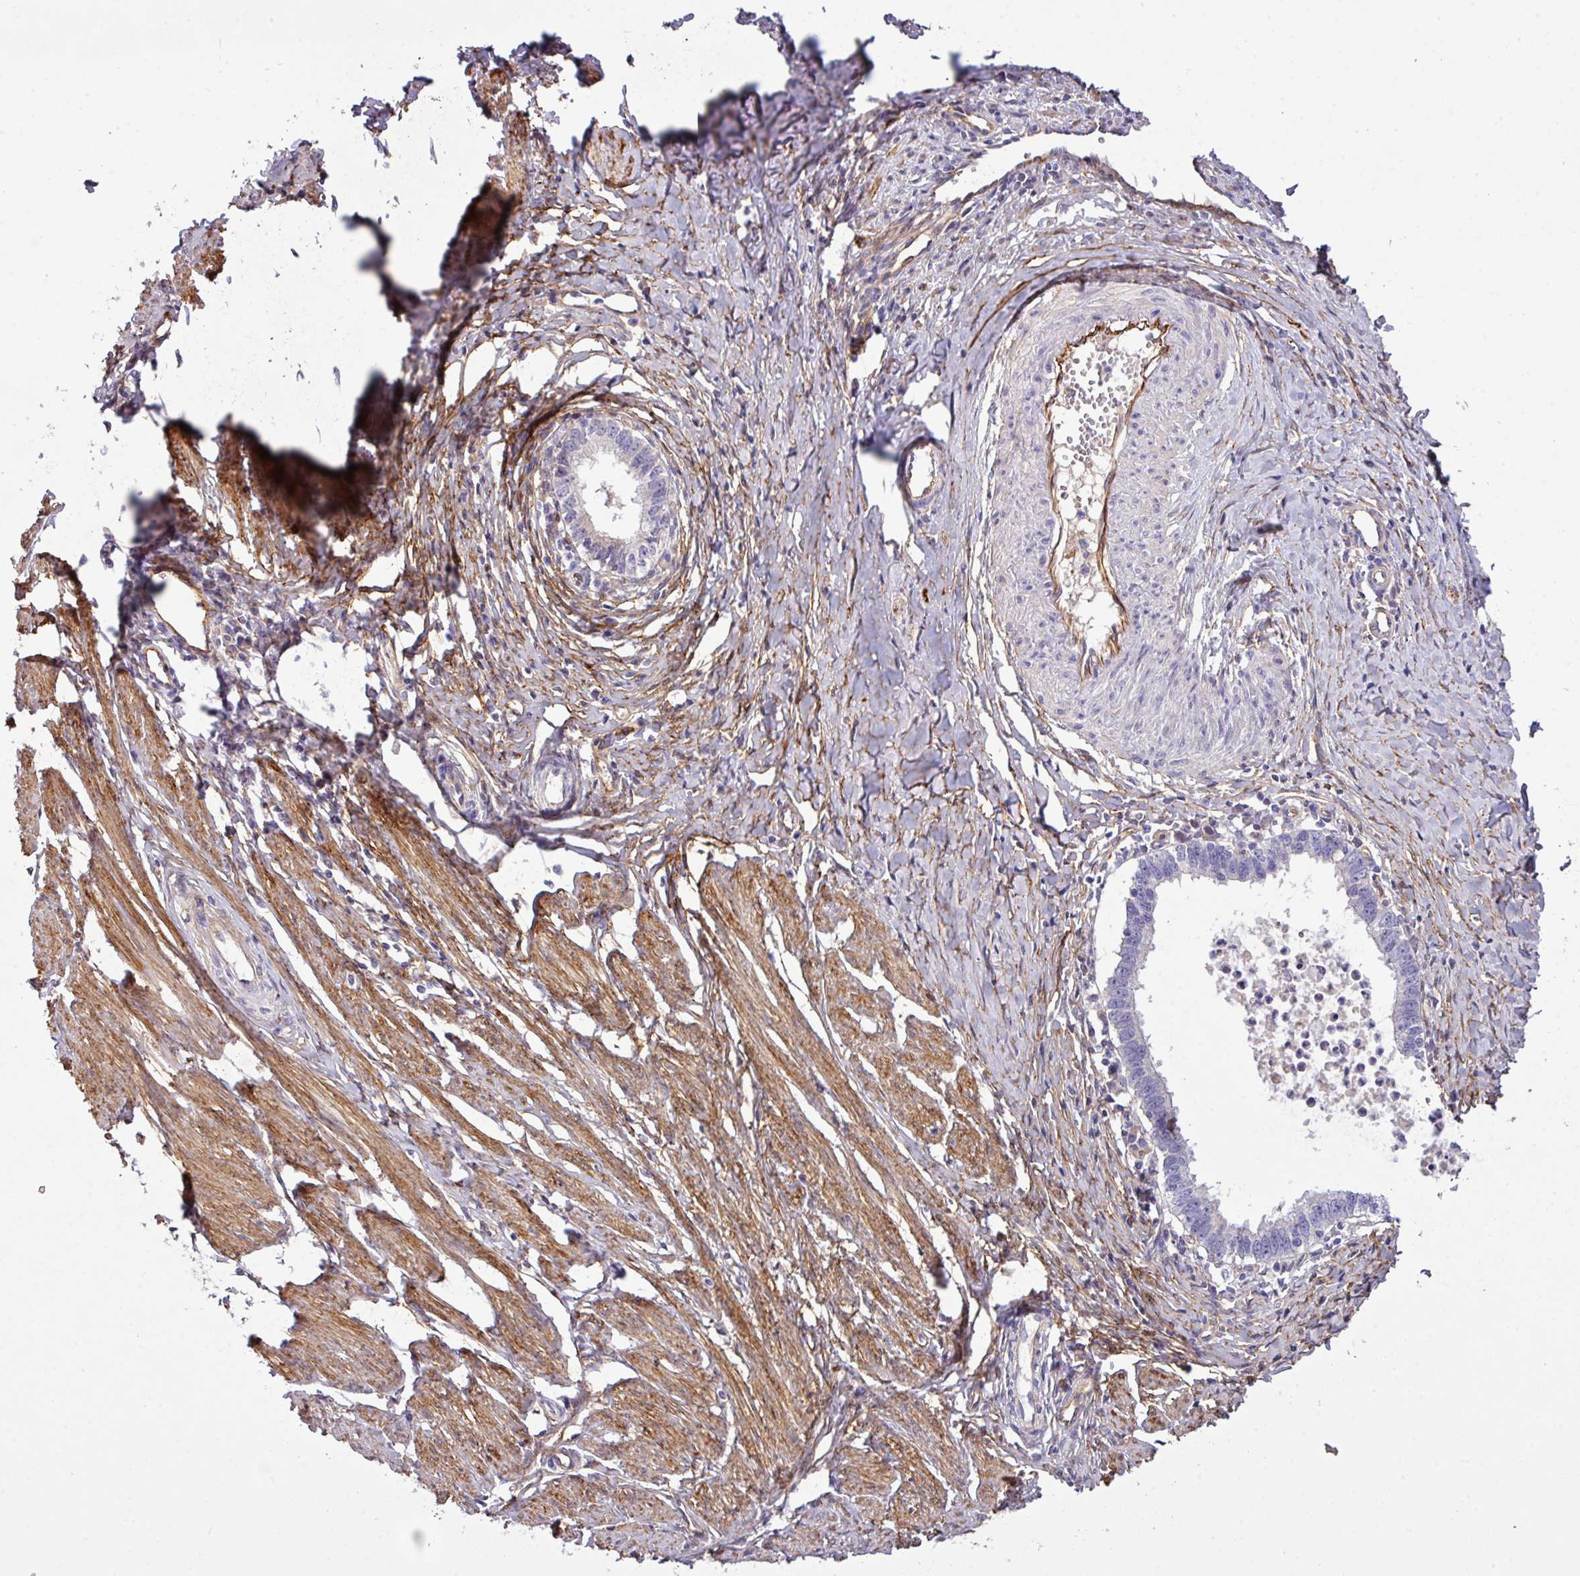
{"staining": {"intensity": "negative", "quantity": "none", "location": "none"}, "tissue": "cervical cancer", "cell_type": "Tumor cells", "image_type": "cancer", "snomed": [{"axis": "morphology", "description": "Adenocarcinoma, NOS"}, {"axis": "topography", "description": "Cervix"}], "caption": "Human adenocarcinoma (cervical) stained for a protein using IHC exhibits no expression in tumor cells.", "gene": "PARD6A", "patient": {"sex": "female", "age": 36}}